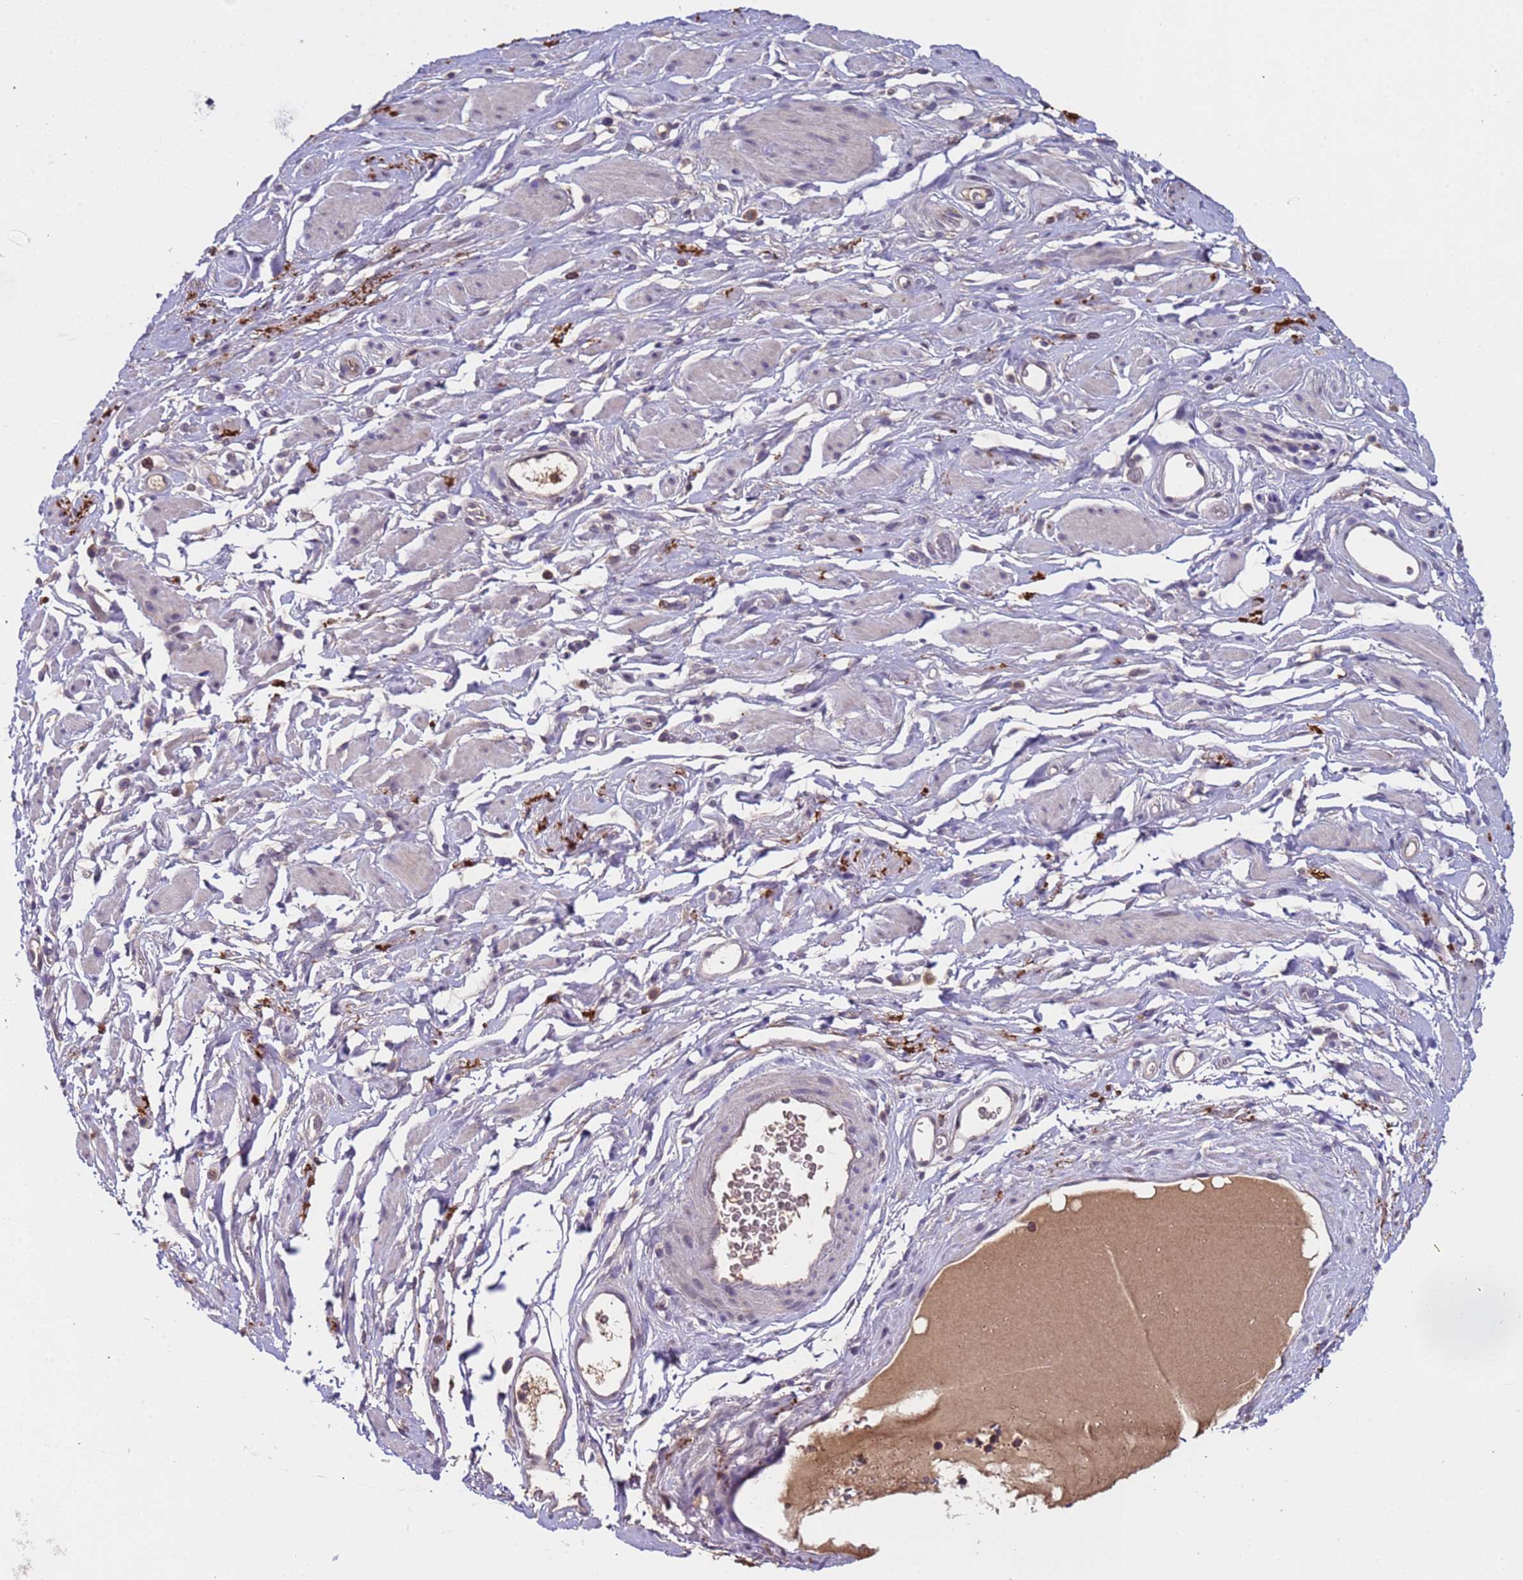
{"staining": {"intensity": "negative", "quantity": "none", "location": "none"}, "tissue": "adipose tissue", "cell_type": "Adipocytes", "image_type": "normal", "snomed": [{"axis": "morphology", "description": "Normal tissue, NOS"}, {"axis": "morphology", "description": "Adenocarcinoma, NOS"}, {"axis": "topography", "description": "Rectum"}, {"axis": "topography", "description": "Vagina"}, {"axis": "topography", "description": "Peripheral nerve tissue"}], "caption": "DAB (3,3'-diaminobenzidine) immunohistochemical staining of normal human adipose tissue reveals no significant staining in adipocytes.", "gene": "ZNF248", "patient": {"sex": "female", "age": 71}}